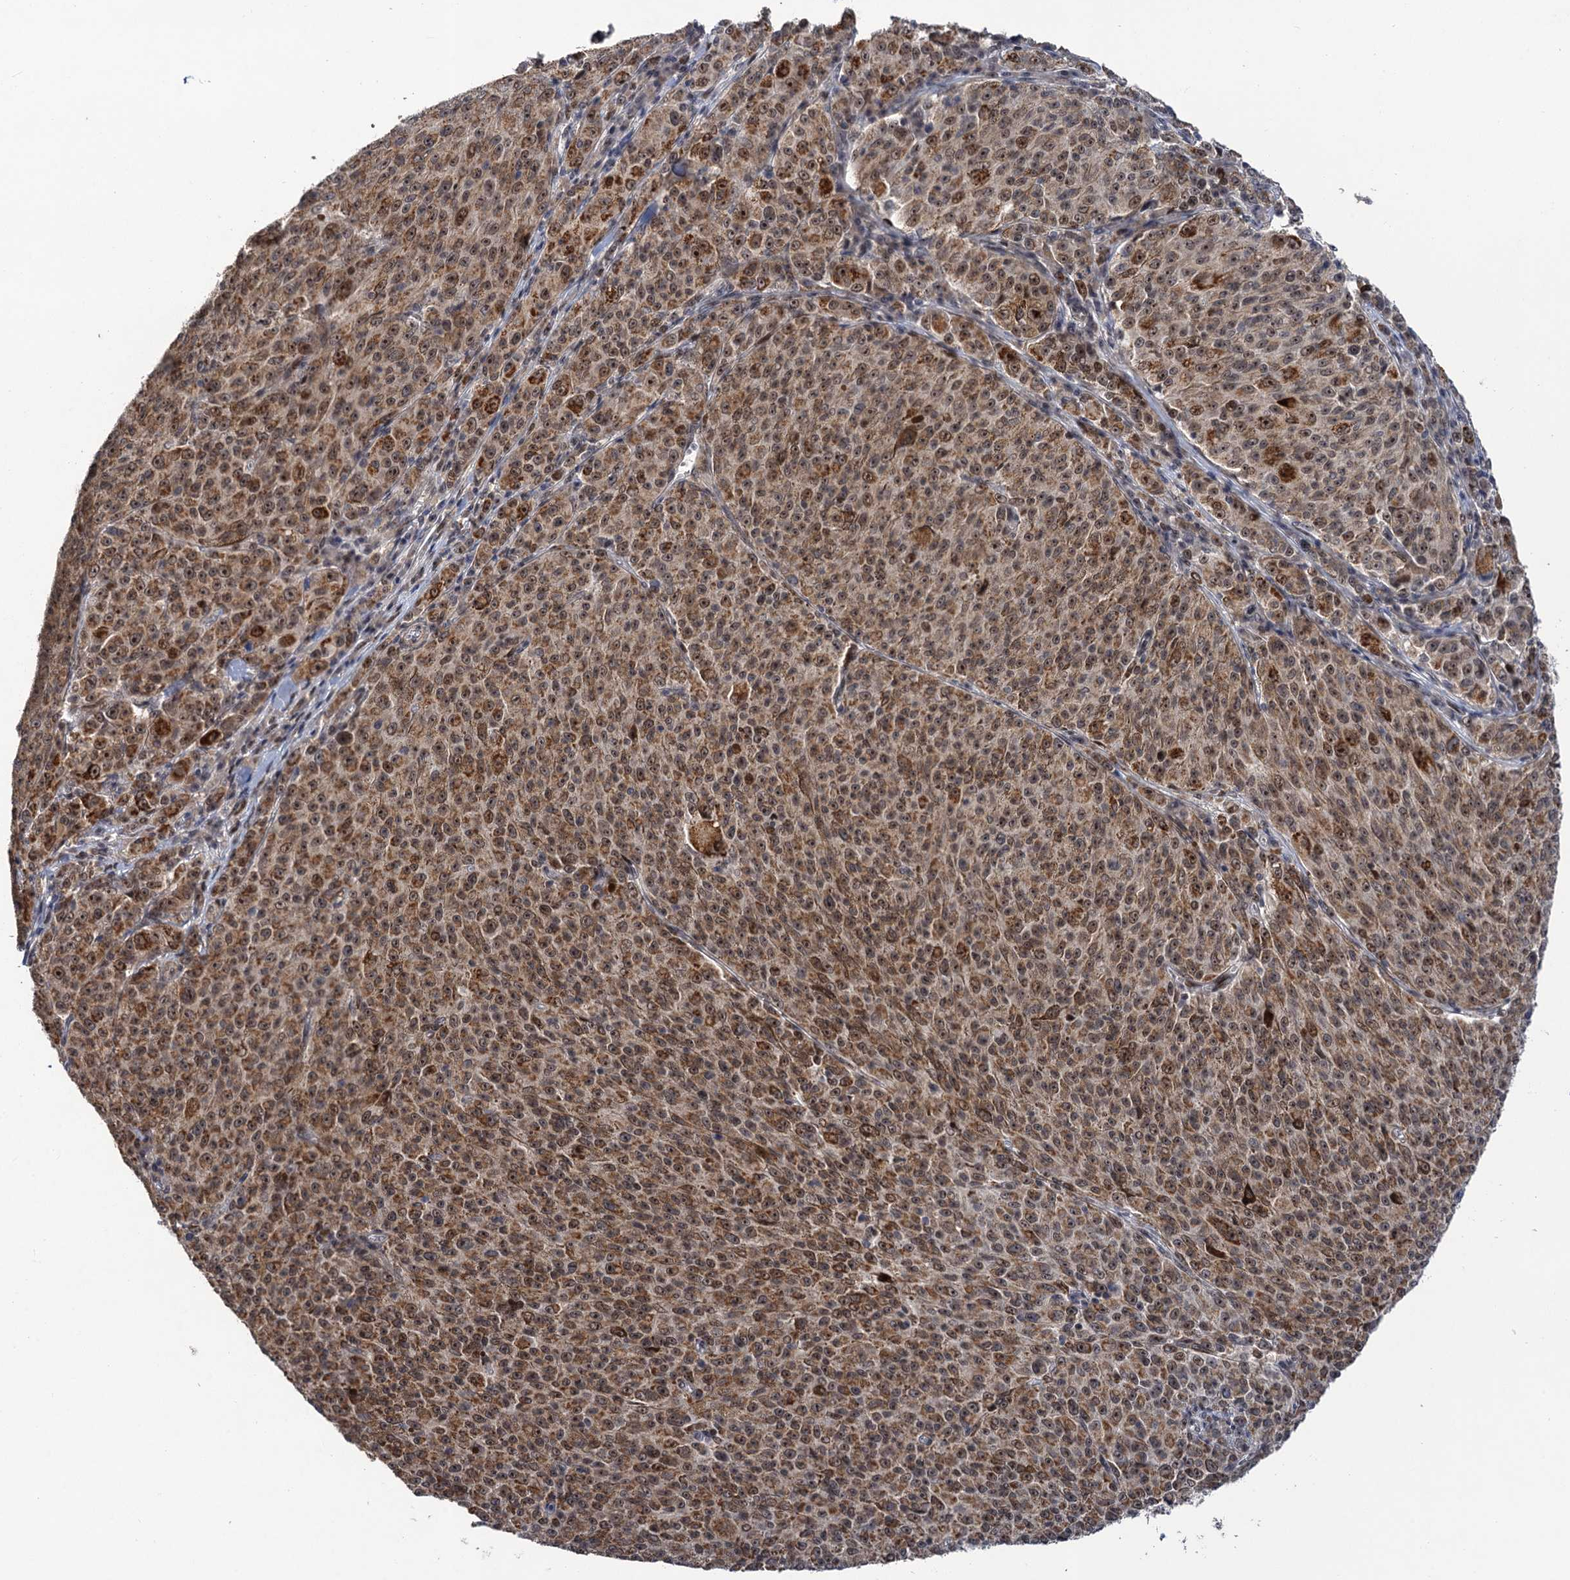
{"staining": {"intensity": "moderate", "quantity": ">75%", "location": "cytoplasmic/membranous,nuclear"}, "tissue": "melanoma", "cell_type": "Tumor cells", "image_type": "cancer", "snomed": [{"axis": "morphology", "description": "Malignant melanoma, NOS"}, {"axis": "topography", "description": "Skin"}], "caption": "About >75% of tumor cells in malignant melanoma show moderate cytoplasmic/membranous and nuclear protein staining as visualized by brown immunohistochemical staining.", "gene": "ZAR1L", "patient": {"sex": "female", "age": 52}}